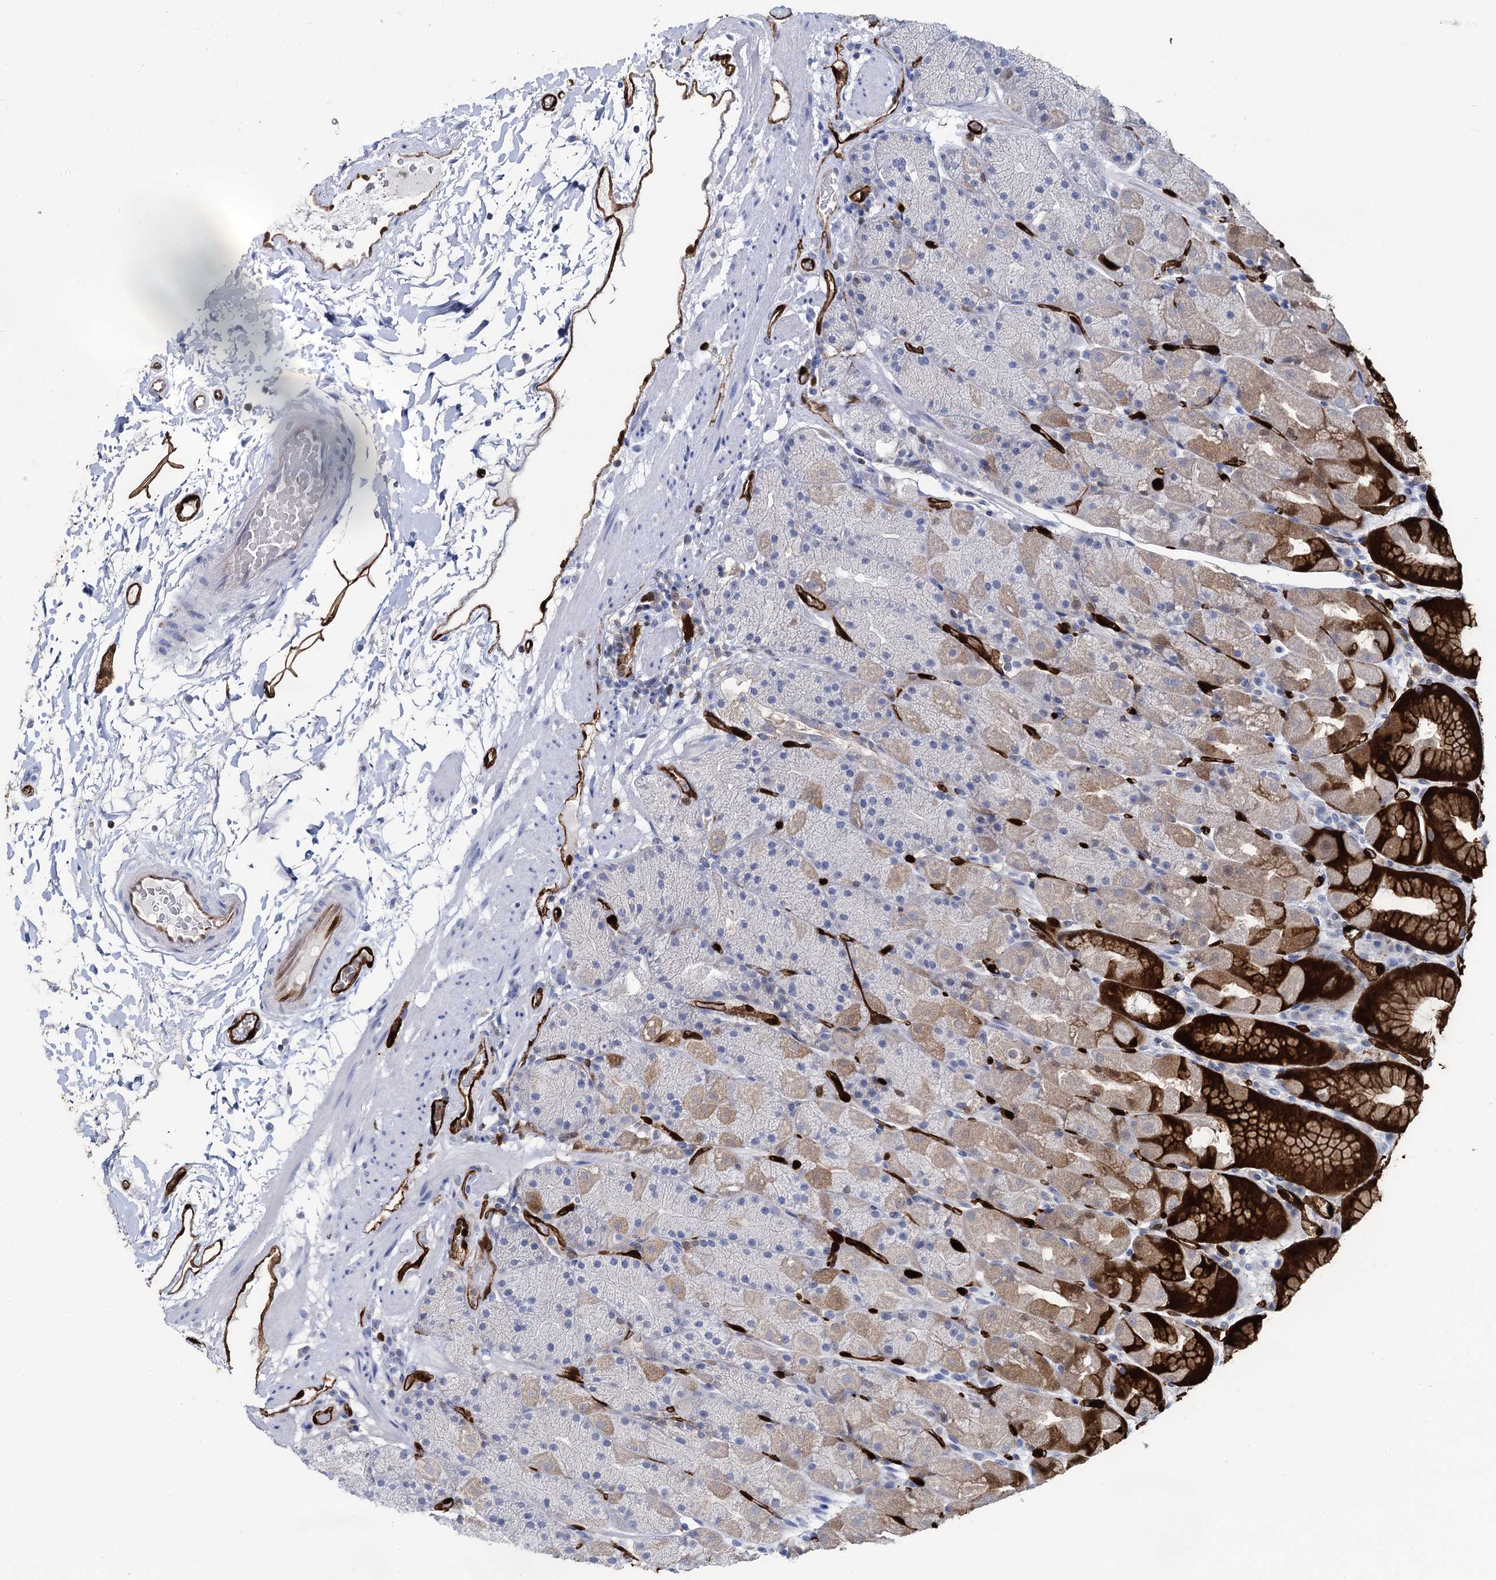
{"staining": {"intensity": "strong", "quantity": "25%-75%", "location": "cytoplasmic/membranous,nuclear"}, "tissue": "stomach", "cell_type": "Glandular cells", "image_type": "normal", "snomed": [{"axis": "morphology", "description": "Normal tissue, NOS"}, {"axis": "topography", "description": "Stomach, upper"}, {"axis": "topography", "description": "Stomach, lower"}], "caption": "Immunohistochemical staining of benign stomach reveals high levels of strong cytoplasmic/membranous,nuclear staining in approximately 25%-75% of glandular cells.", "gene": "FABP5", "patient": {"sex": "male", "age": 67}}